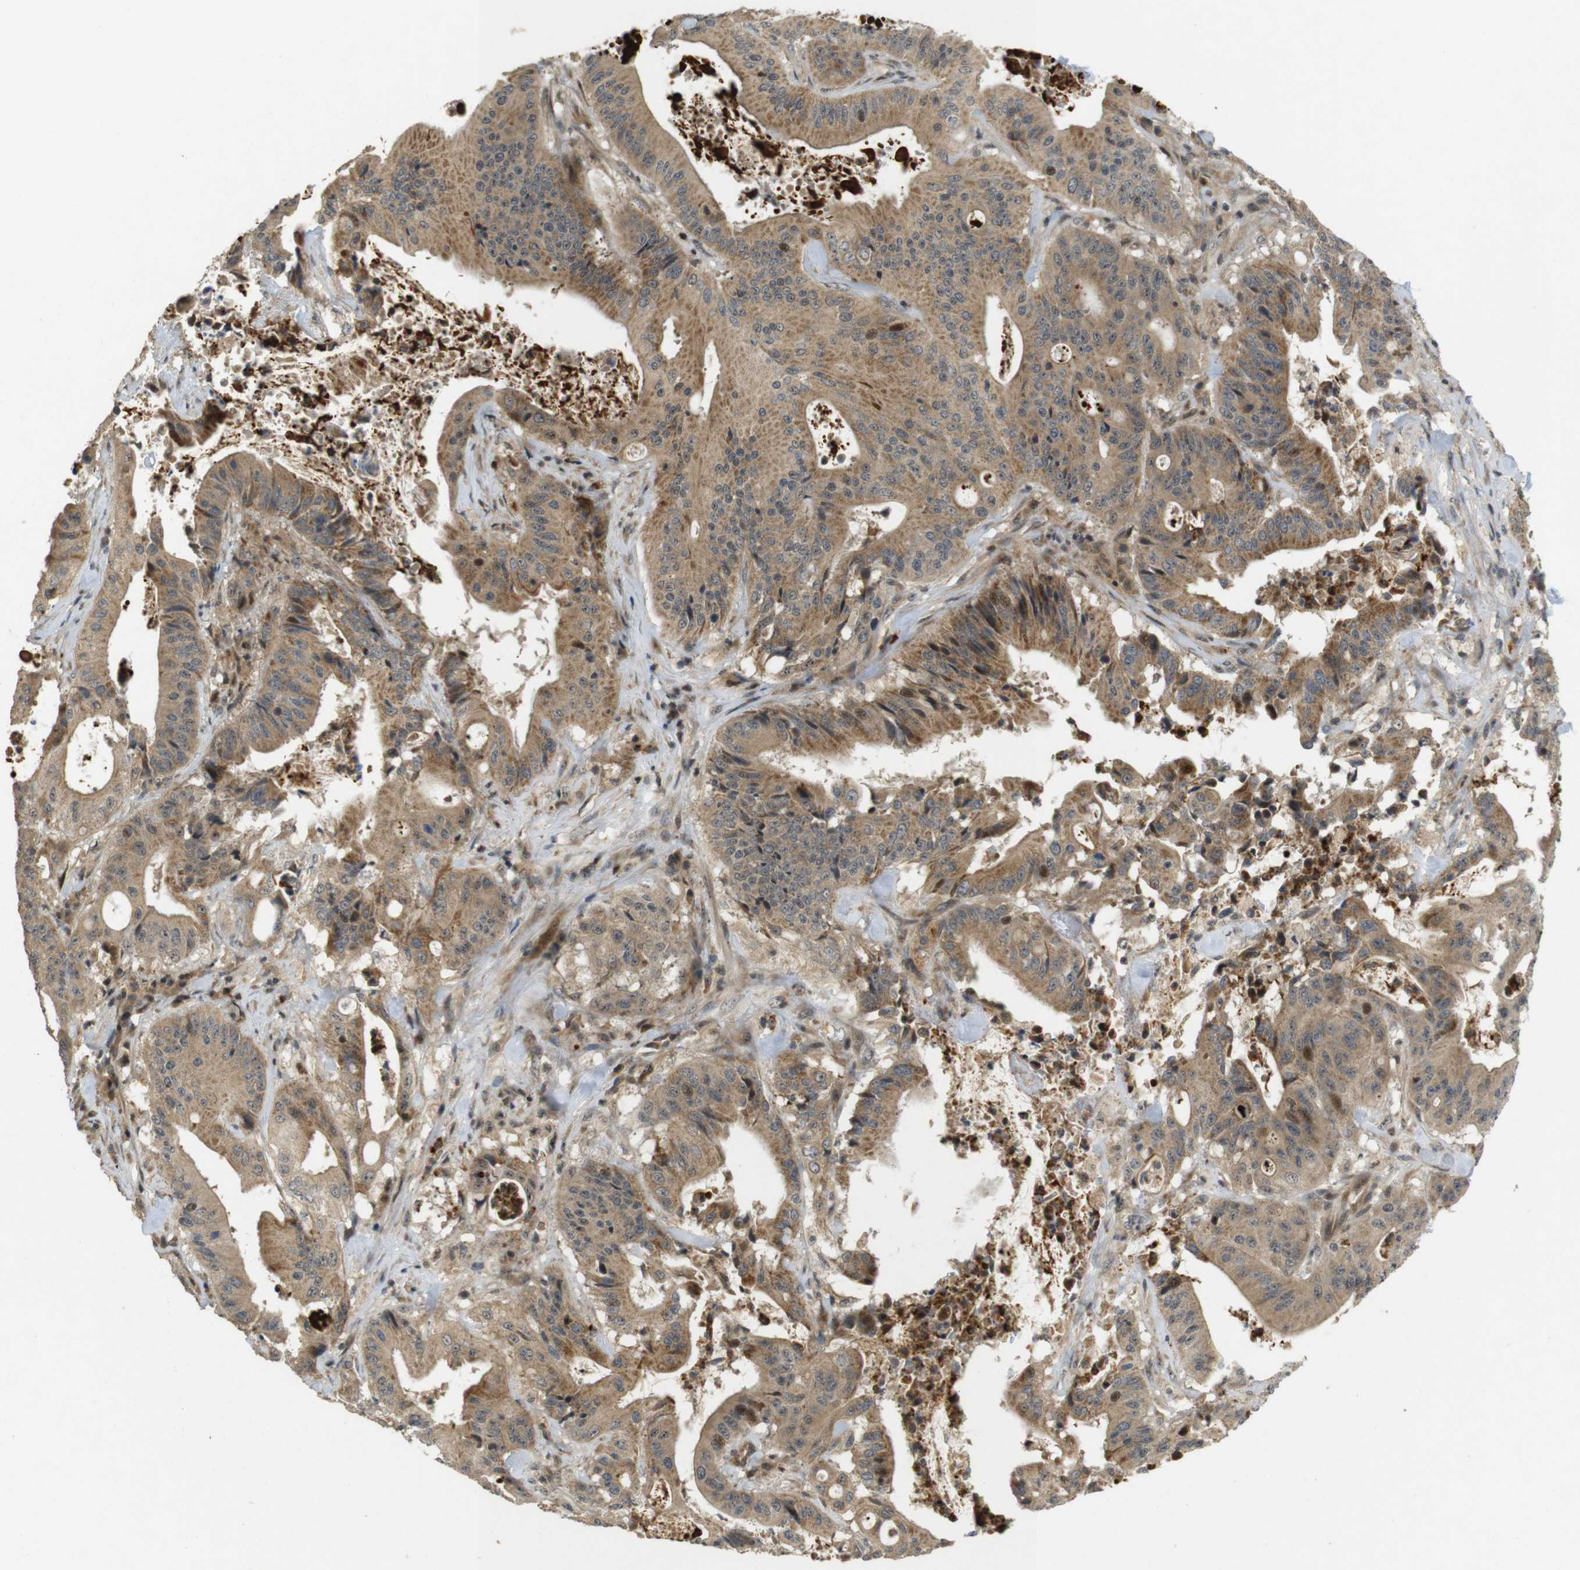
{"staining": {"intensity": "moderate", "quantity": ">75%", "location": "cytoplasmic/membranous"}, "tissue": "pancreatic cancer", "cell_type": "Tumor cells", "image_type": "cancer", "snomed": [{"axis": "morphology", "description": "Normal tissue, NOS"}, {"axis": "topography", "description": "Lymph node"}], "caption": "The immunohistochemical stain labels moderate cytoplasmic/membranous expression in tumor cells of pancreatic cancer tissue. The staining was performed using DAB (3,3'-diaminobenzidine) to visualize the protein expression in brown, while the nuclei were stained in blue with hematoxylin (Magnification: 20x).", "gene": "TMX3", "patient": {"sex": "male", "age": 62}}